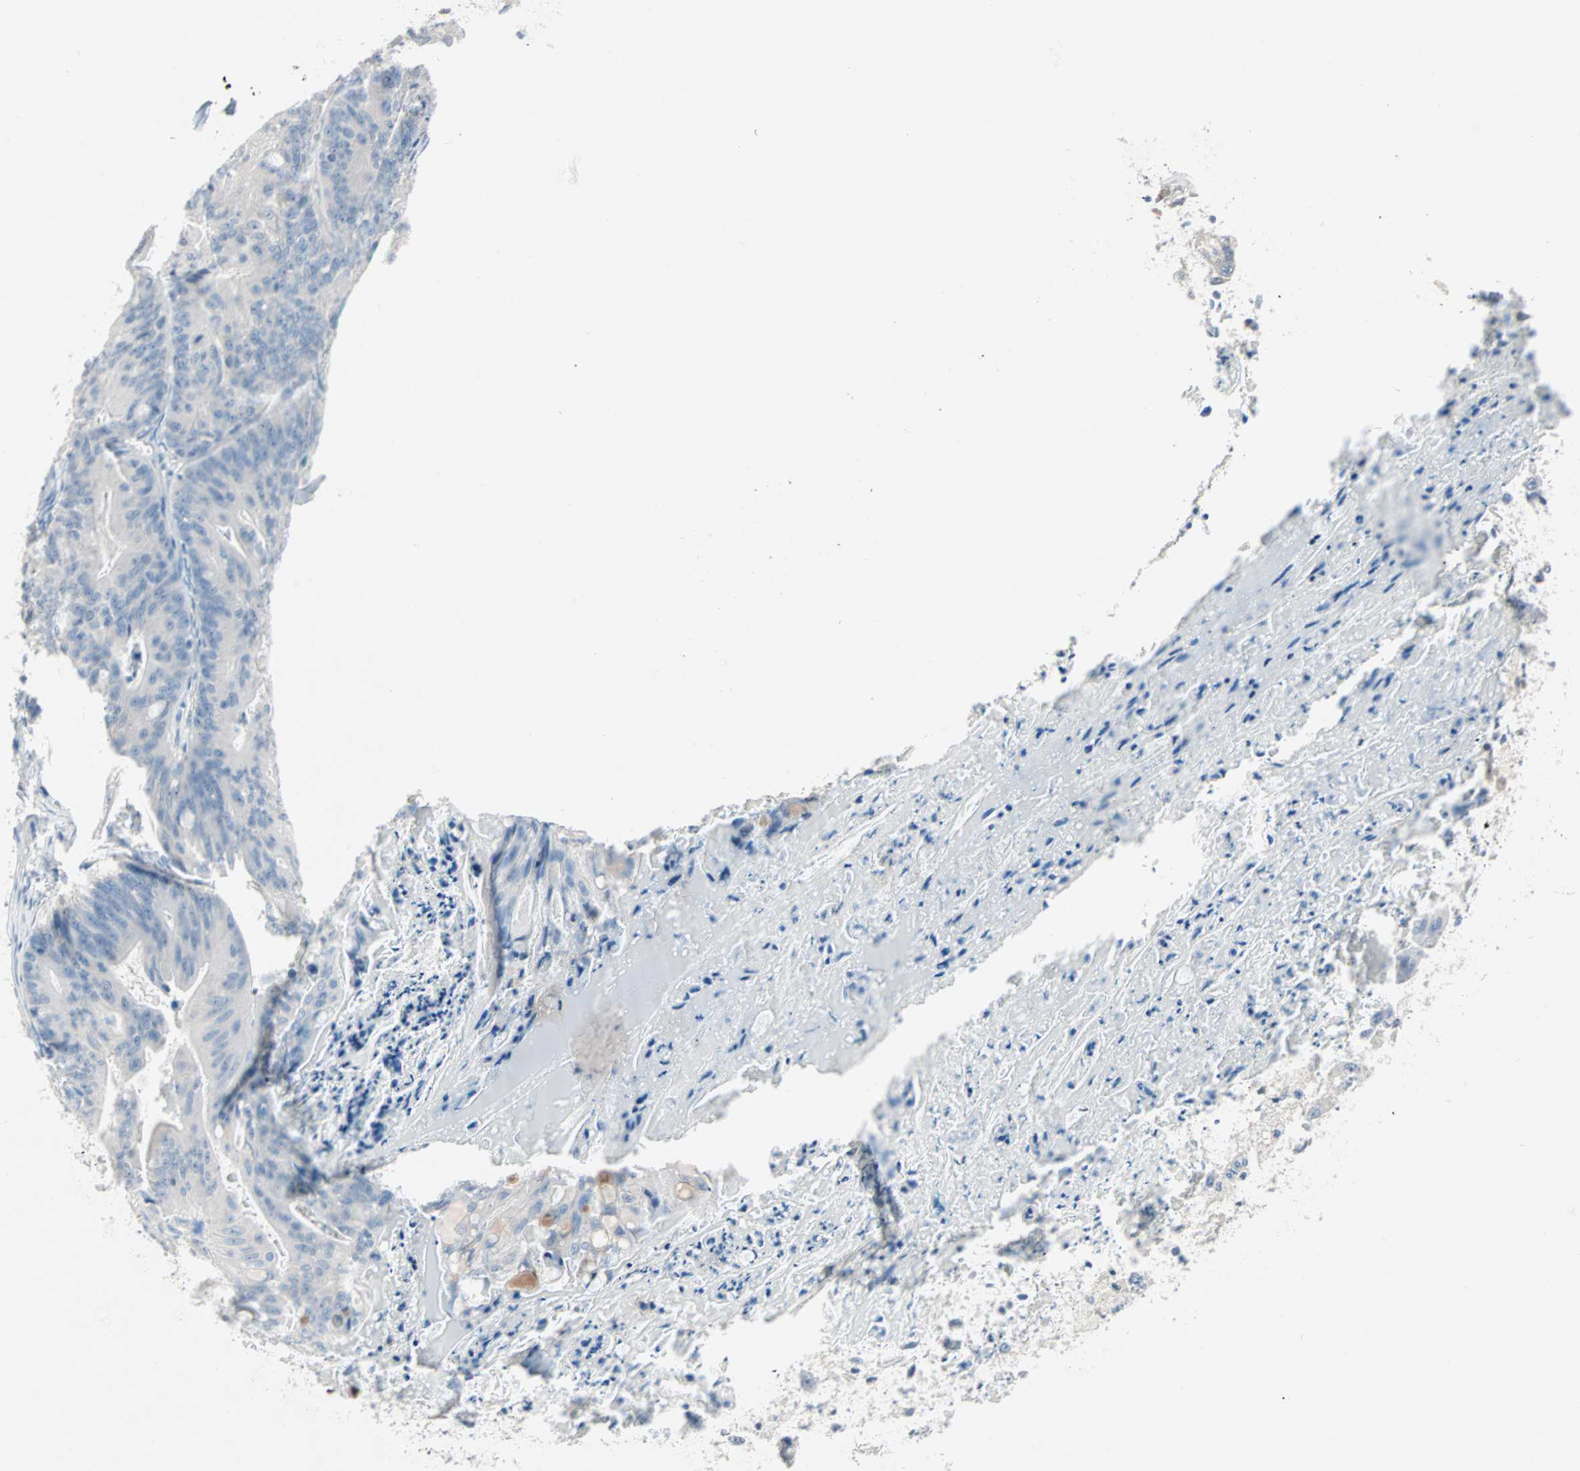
{"staining": {"intensity": "negative", "quantity": "none", "location": "none"}, "tissue": "ovarian cancer", "cell_type": "Tumor cells", "image_type": "cancer", "snomed": [{"axis": "morphology", "description": "Cystadenocarcinoma, mucinous, NOS"}, {"axis": "topography", "description": "Ovary"}], "caption": "IHC image of neoplastic tissue: human mucinous cystadenocarcinoma (ovarian) stained with DAB reveals no significant protein staining in tumor cells.", "gene": "NEFH", "patient": {"sex": "female", "age": 37}}